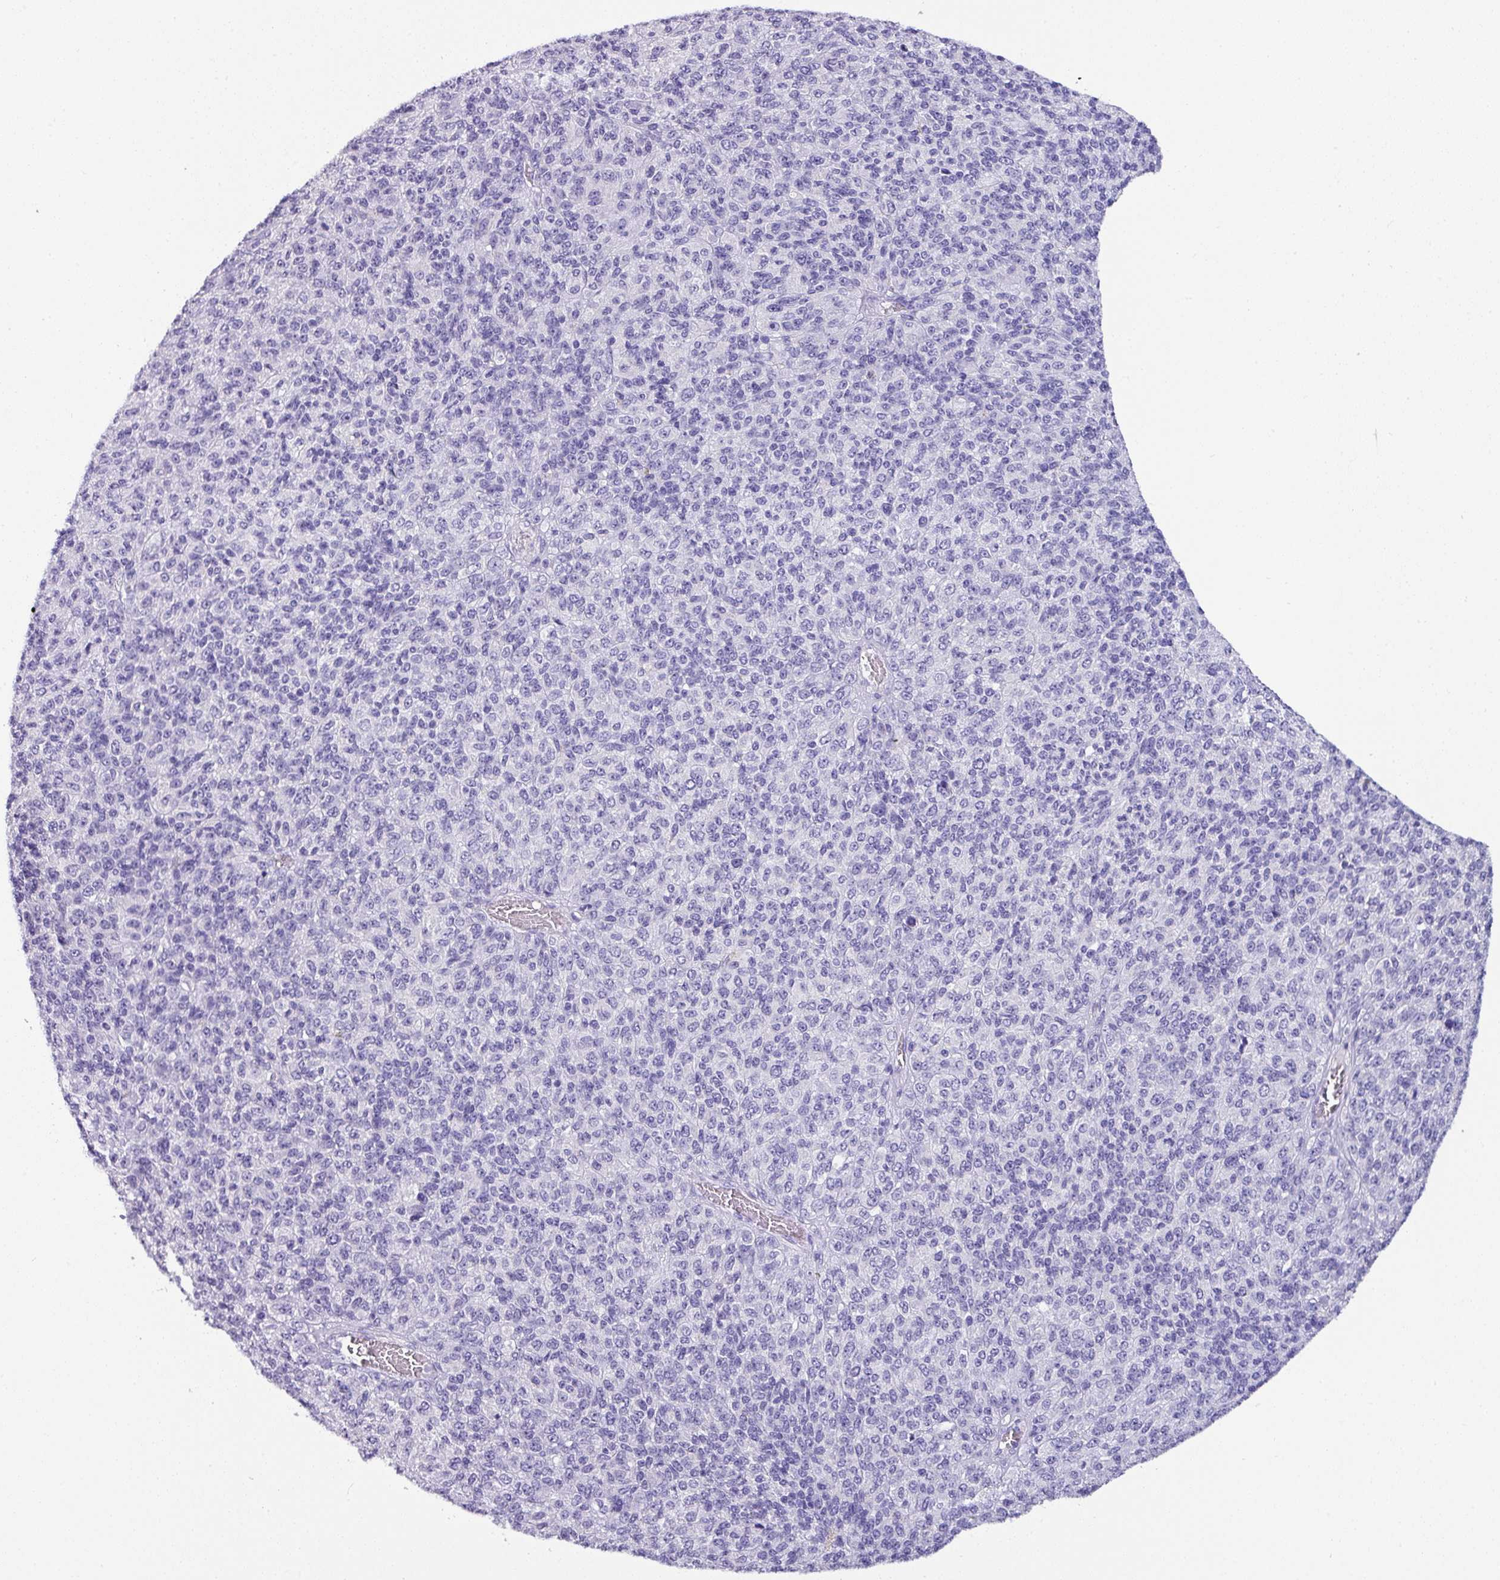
{"staining": {"intensity": "negative", "quantity": "none", "location": "none"}, "tissue": "melanoma", "cell_type": "Tumor cells", "image_type": "cancer", "snomed": [{"axis": "morphology", "description": "Malignant melanoma, Metastatic site"}, {"axis": "topography", "description": "Brain"}], "caption": "This is a image of immunohistochemistry staining of malignant melanoma (metastatic site), which shows no staining in tumor cells.", "gene": "NAPSA", "patient": {"sex": "female", "age": 56}}